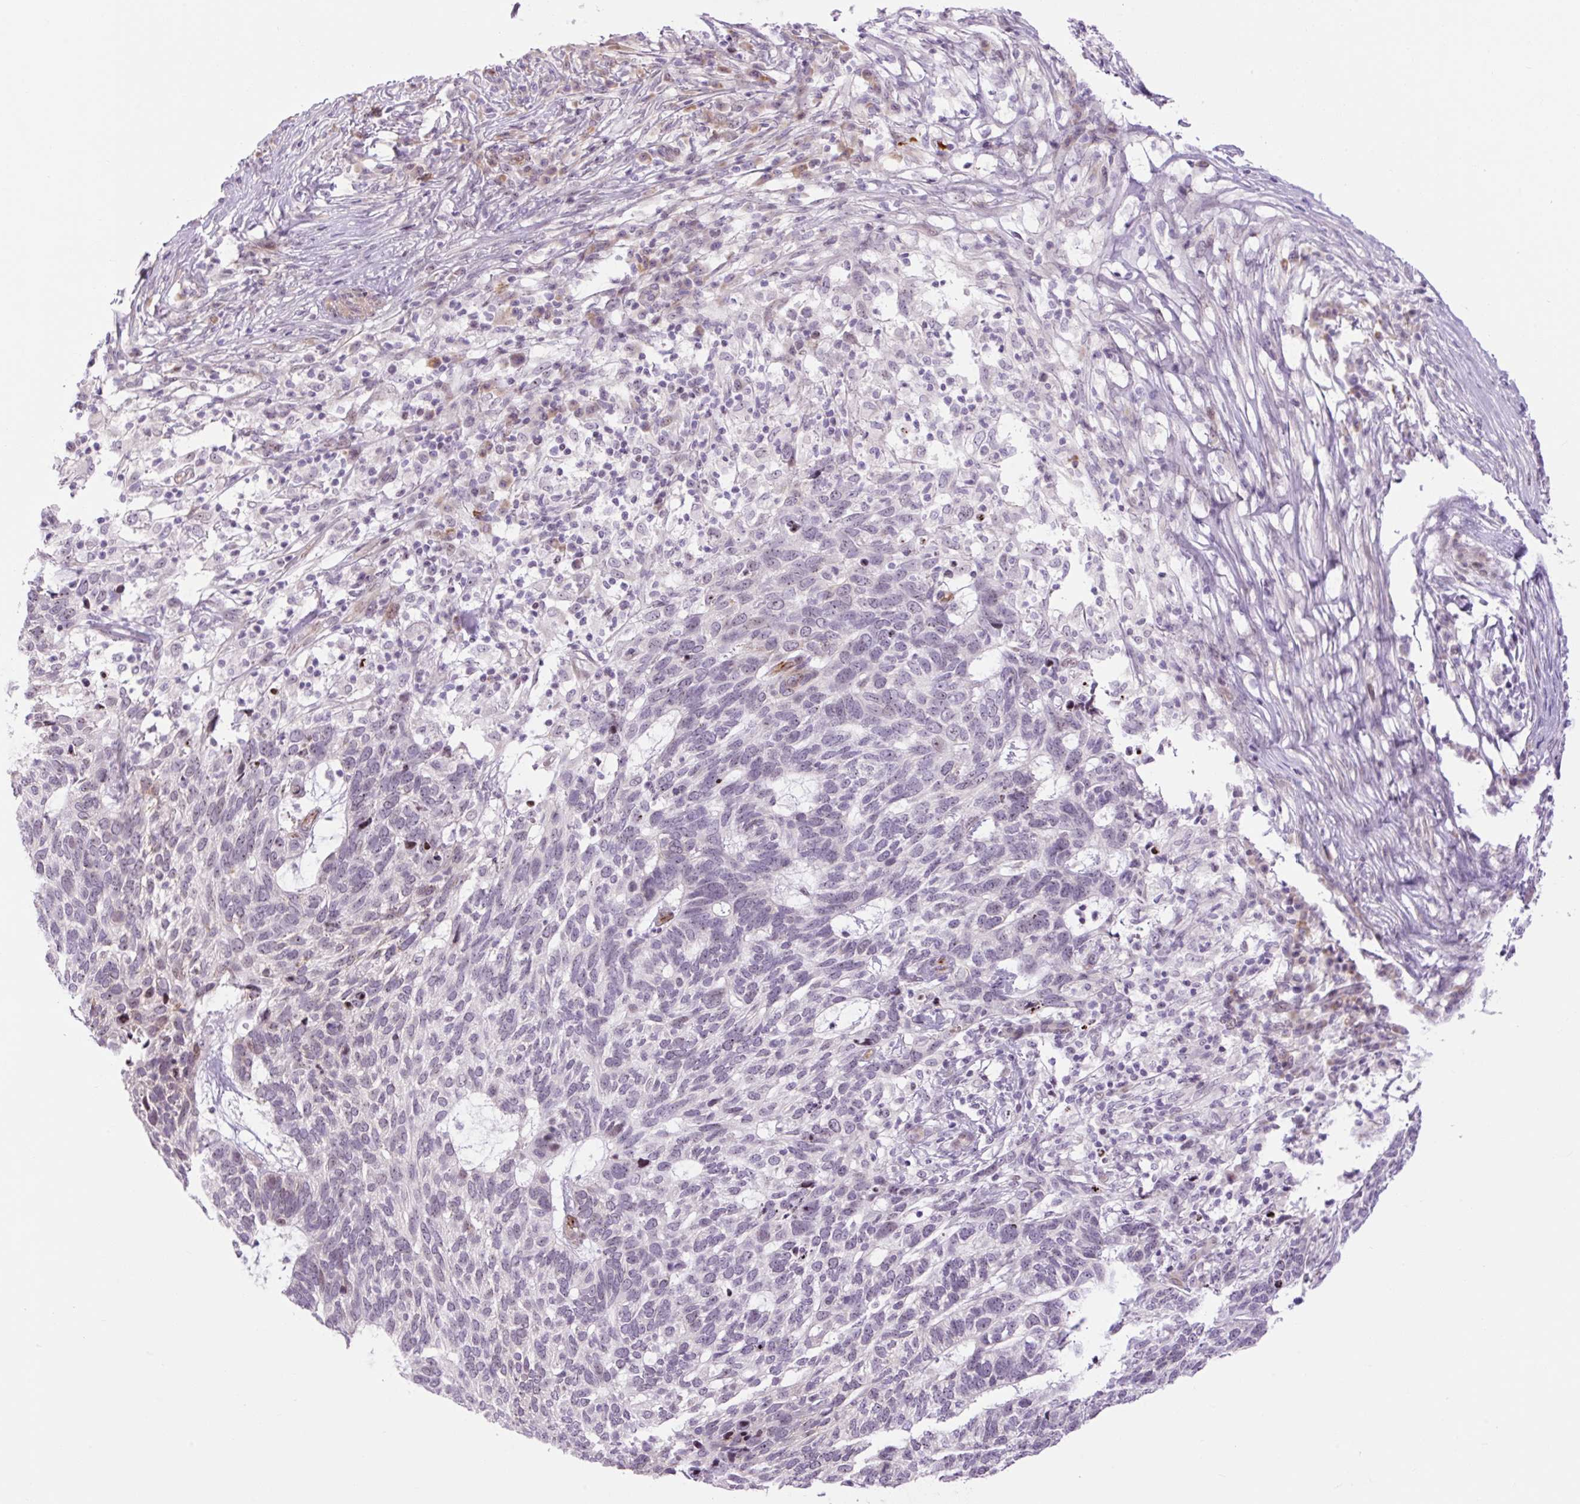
{"staining": {"intensity": "negative", "quantity": "none", "location": "none"}, "tissue": "skin cancer", "cell_type": "Tumor cells", "image_type": "cancer", "snomed": [{"axis": "morphology", "description": "Basal cell carcinoma"}, {"axis": "topography", "description": "Skin"}], "caption": "Micrograph shows no protein positivity in tumor cells of skin basal cell carcinoma tissue.", "gene": "ZNF417", "patient": {"sex": "female", "age": 65}}